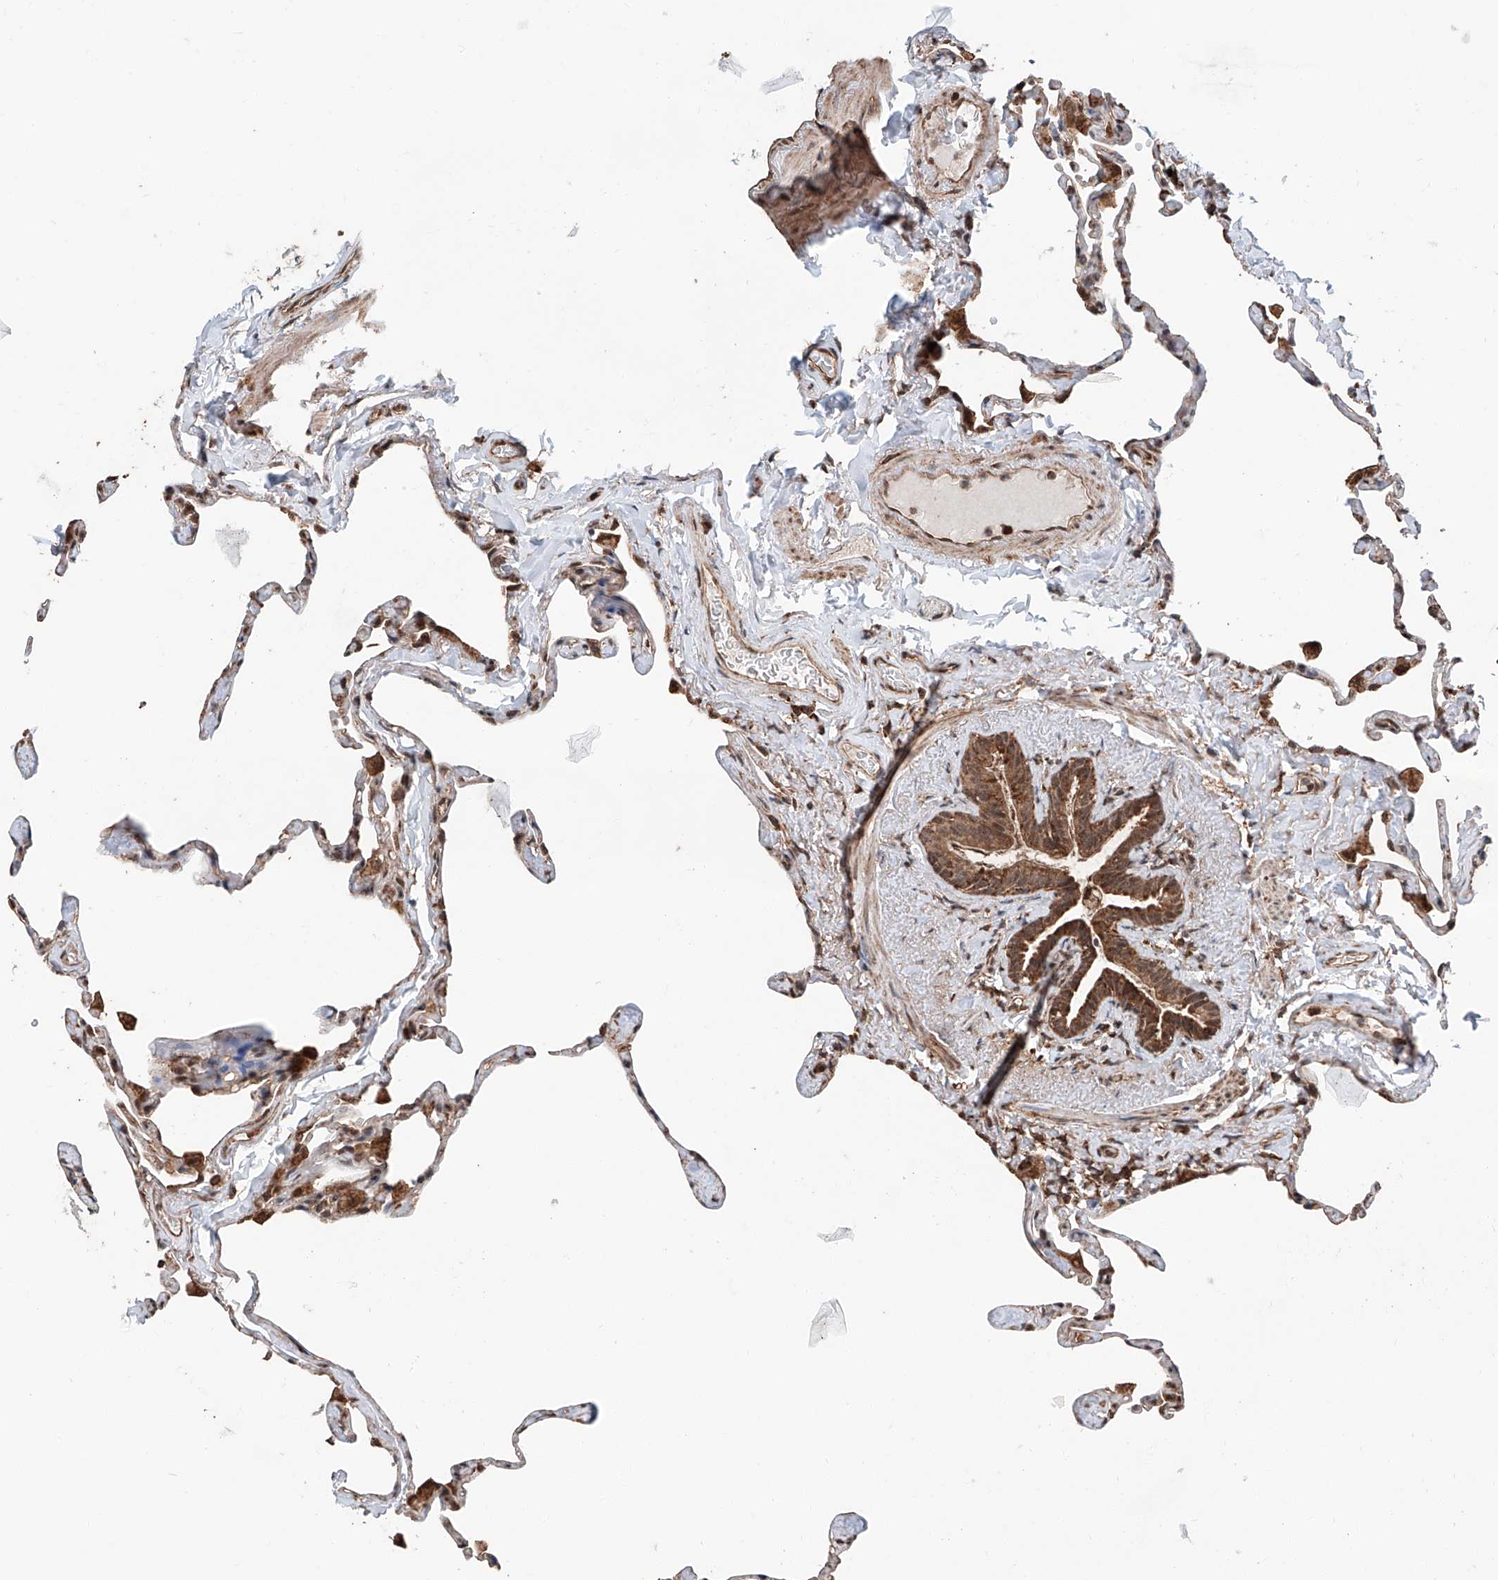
{"staining": {"intensity": "moderate", "quantity": "25%-75%", "location": "cytoplasmic/membranous,nuclear"}, "tissue": "lung", "cell_type": "Alveolar cells", "image_type": "normal", "snomed": [{"axis": "morphology", "description": "Normal tissue, NOS"}, {"axis": "topography", "description": "Lung"}], "caption": "An IHC micrograph of unremarkable tissue is shown. Protein staining in brown highlights moderate cytoplasmic/membranous,nuclear positivity in lung within alveolar cells.", "gene": "ZNF445", "patient": {"sex": "male", "age": 65}}